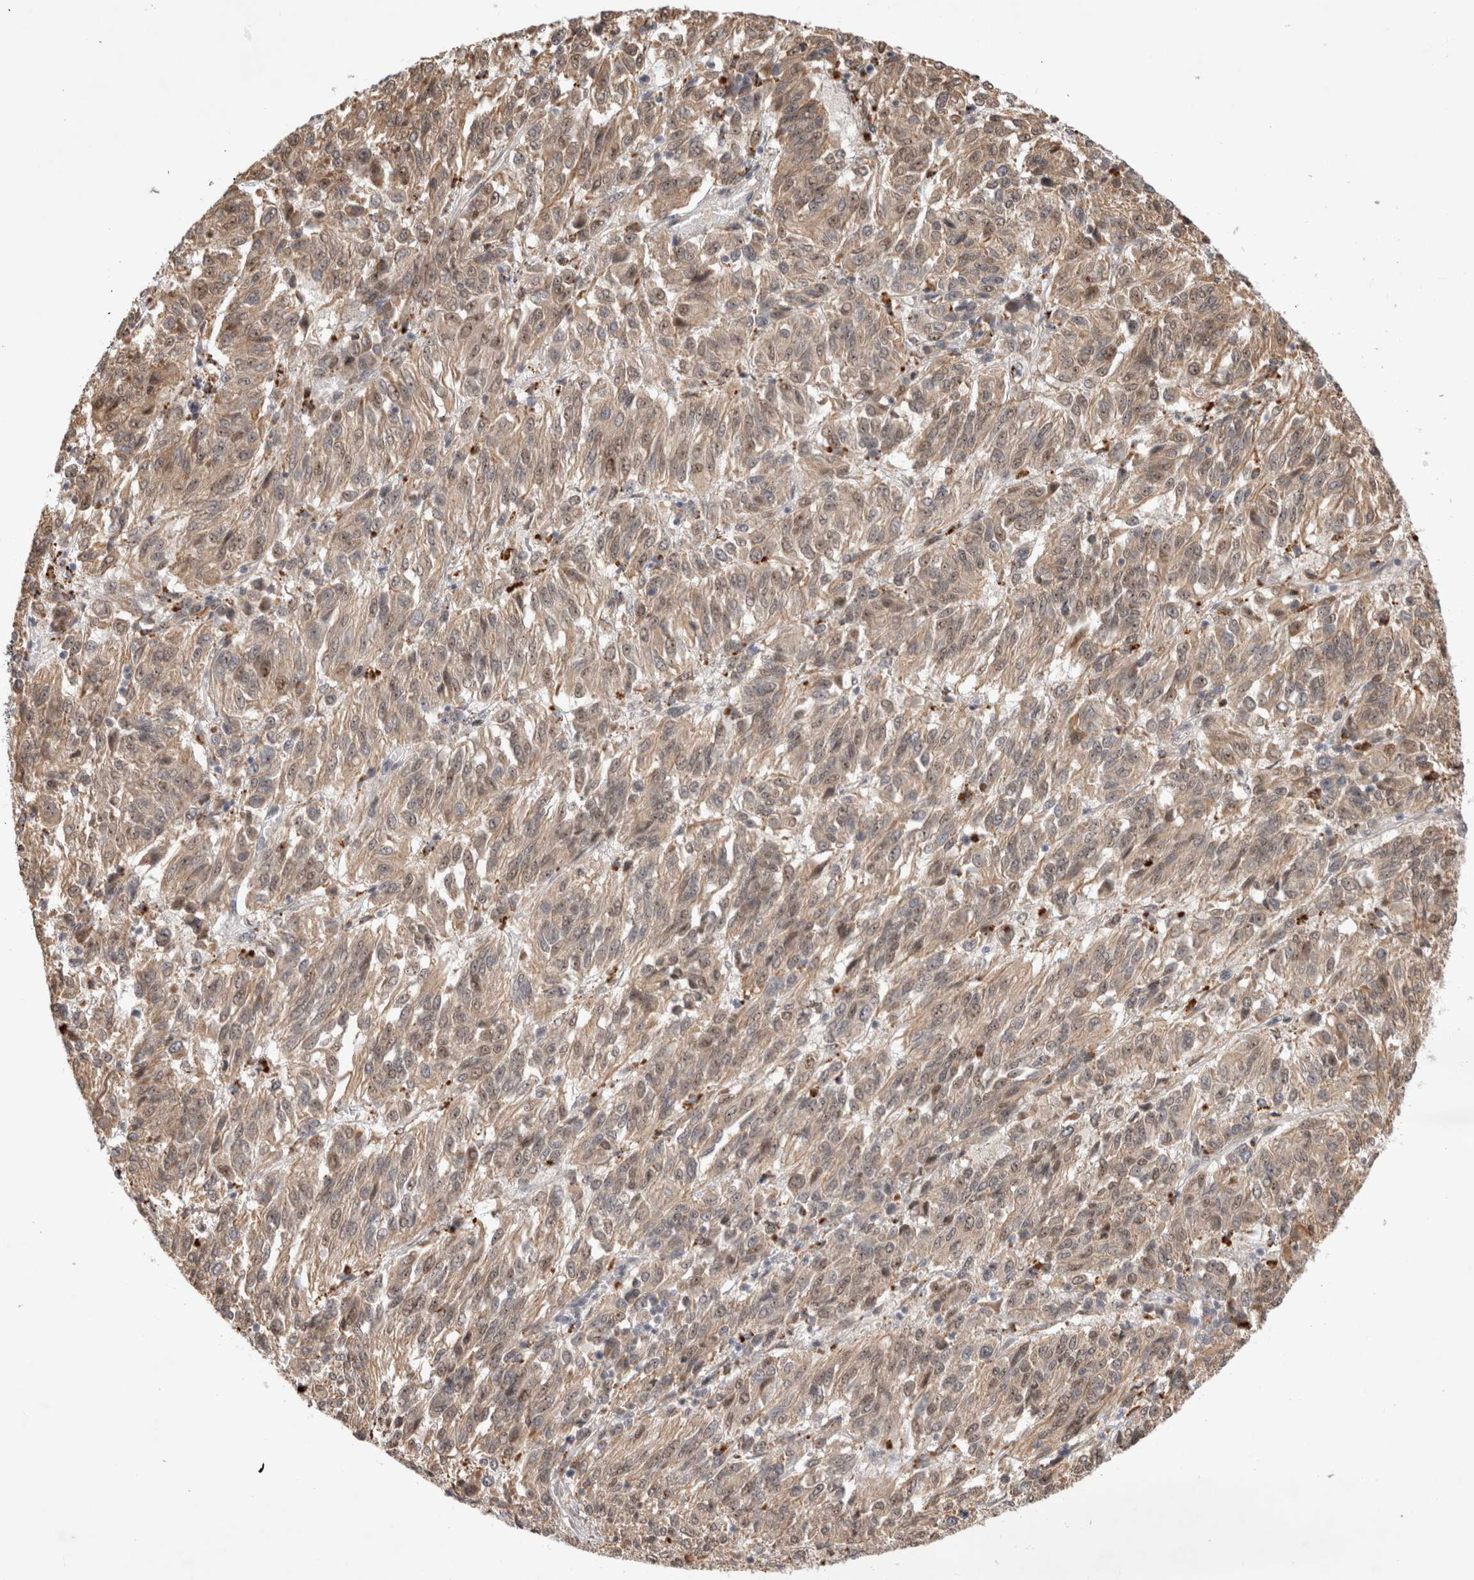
{"staining": {"intensity": "weak", "quantity": ">75%", "location": "cytoplasmic/membranous,nuclear"}, "tissue": "melanoma", "cell_type": "Tumor cells", "image_type": "cancer", "snomed": [{"axis": "morphology", "description": "Malignant melanoma, Metastatic site"}, {"axis": "topography", "description": "Lung"}], "caption": "Human malignant melanoma (metastatic site) stained with a protein marker reveals weak staining in tumor cells.", "gene": "NAB2", "patient": {"sex": "male", "age": 64}}